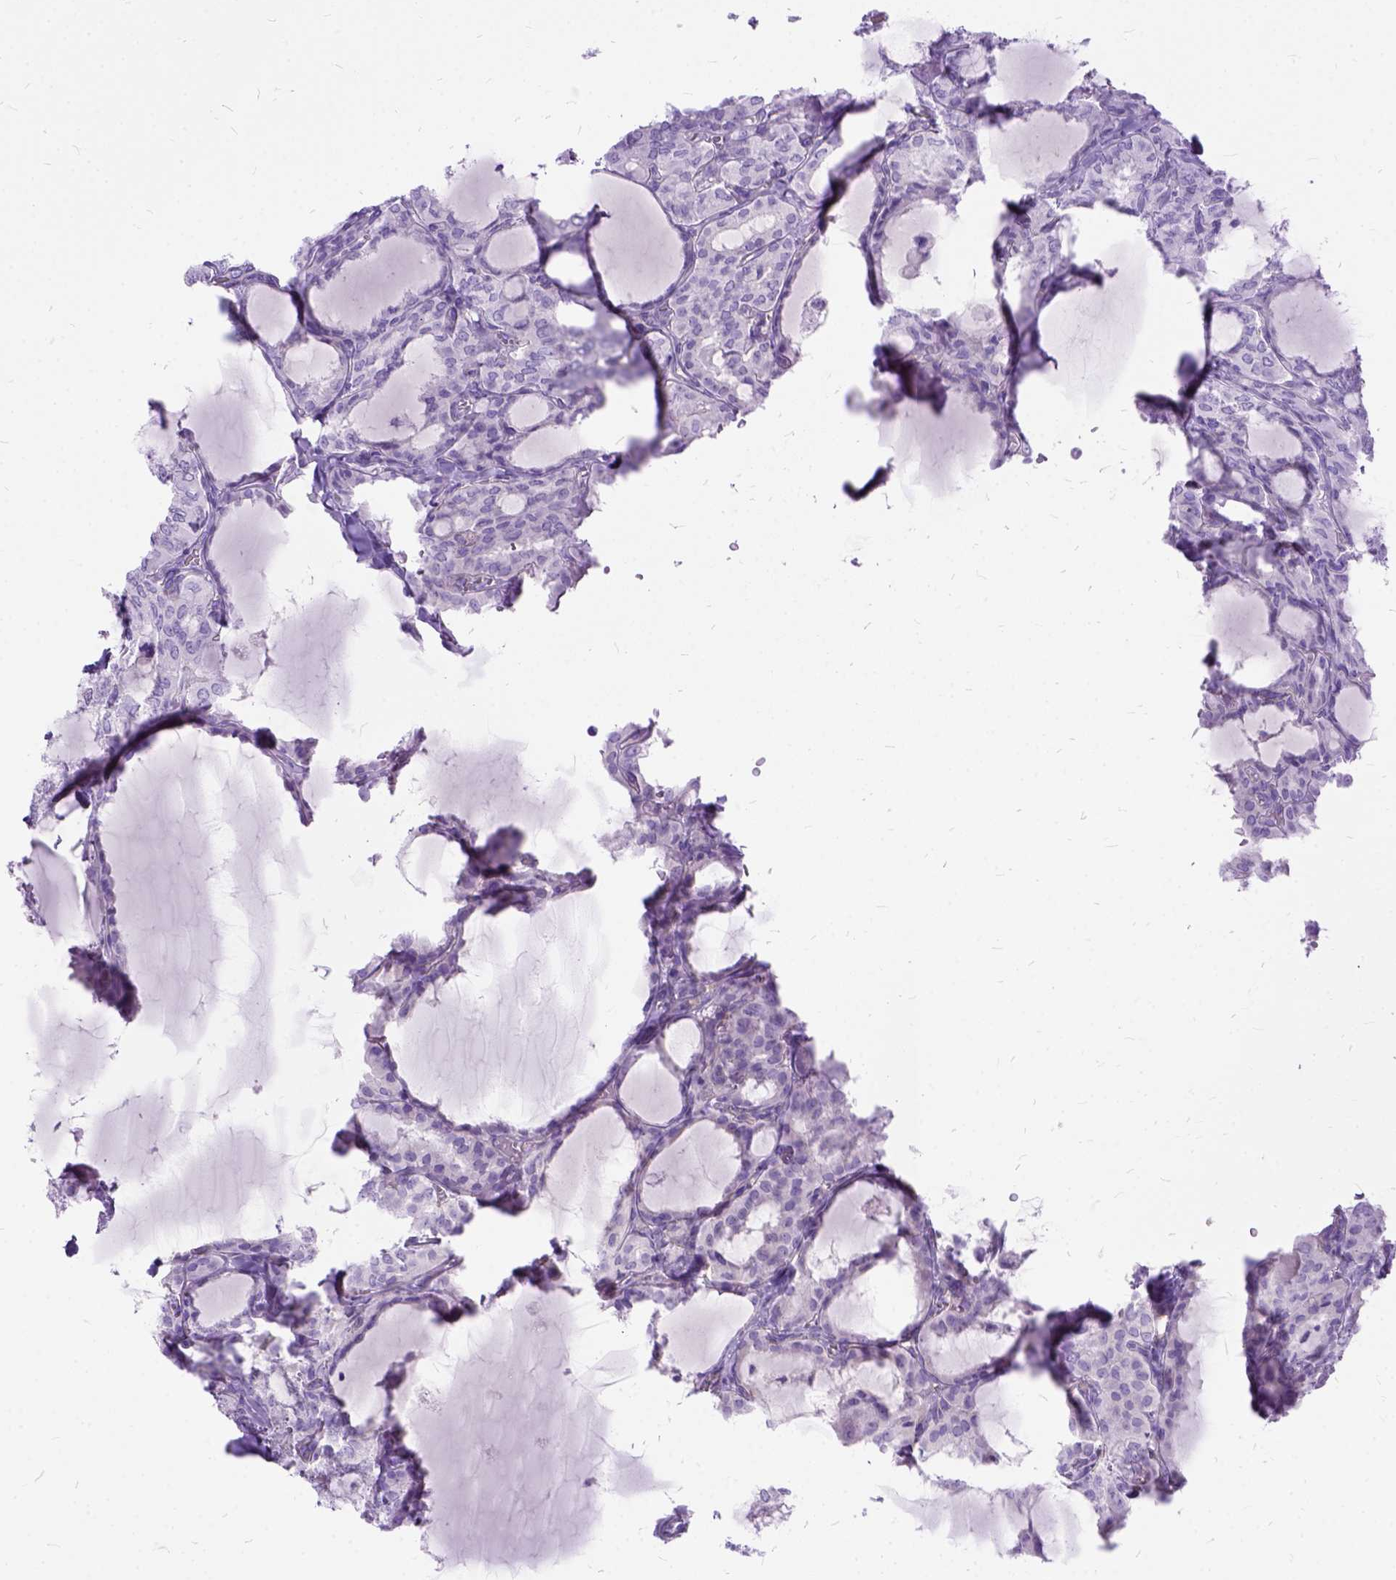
{"staining": {"intensity": "negative", "quantity": "none", "location": "none"}, "tissue": "thyroid cancer", "cell_type": "Tumor cells", "image_type": "cancer", "snomed": [{"axis": "morphology", "description": "Papillary adenocarcinoma, NOS"}, {"axis": "topography", "description": "Thyroid gland"}], "caption": "Papillary adenocarcinoma (thyroid) was stained to show a protein in brown. There is no significant expression in tumor cells.", "gene": "ARL9", "patient": {"sex": "male", "age": 20}}